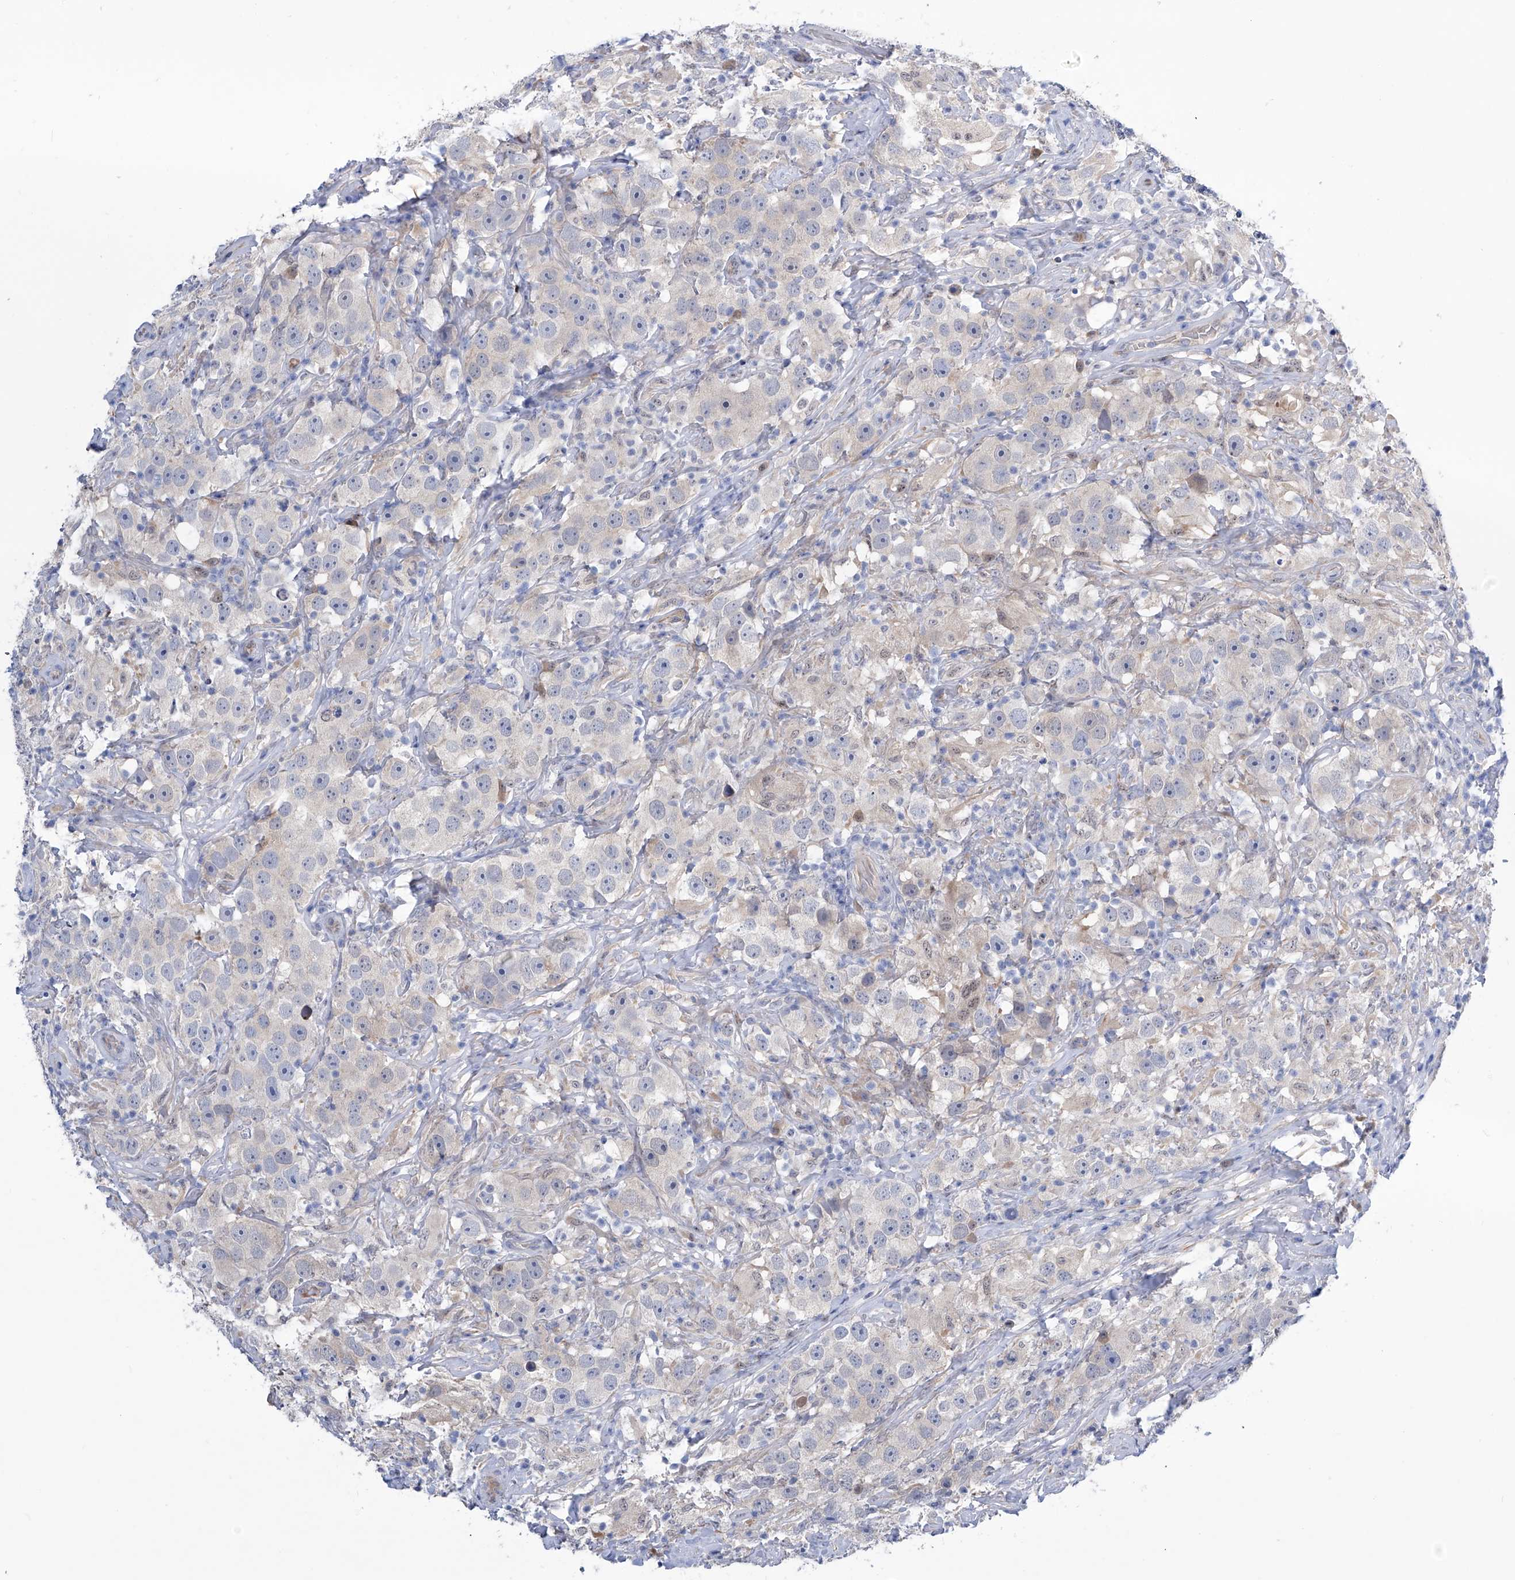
{"staining": {"intensity": "weak", "quantity": "<25%", "location": "nuclear"}, "tissue": "testis cancer", "cell_type": "Tumor cells", "image_type": "cancer", "snomed": [{"axis": "morphology", "description": "Seminoma, NOS"}, {"axis": "topography", "description": "Testis"}], "caption": "High magnification brightfield microscopy of testis cancer (seminoma) stained with DAB (brown) and counterstained with hematoxylin (blue): tumor cells show no significant staining.", "gene": "PGM3", "patient": {"sex": "male", "age": 49}}